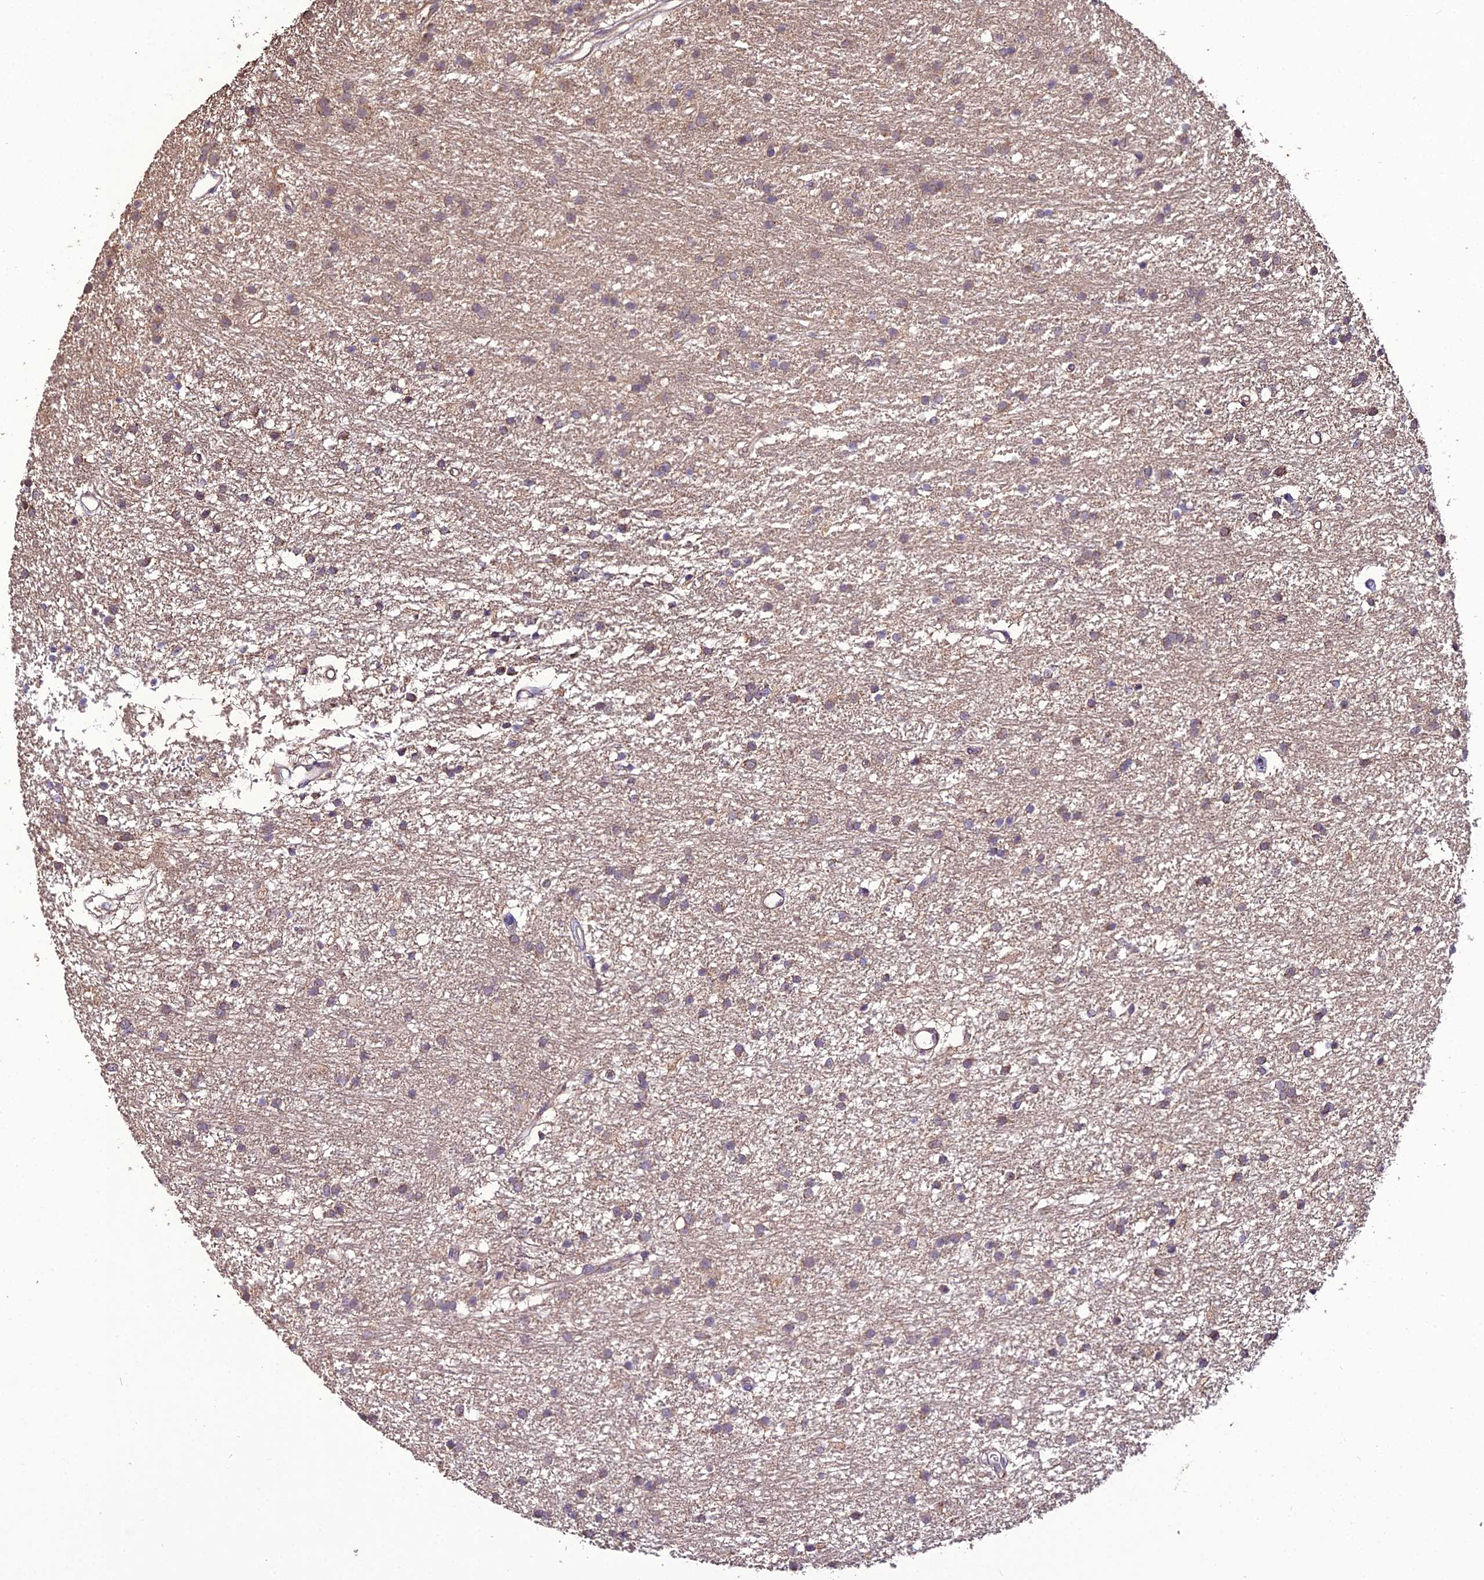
{"staining": {"intensity": "negative", "quantity": "none", "location": "none"}, "tissue": "glioma", "cell_type": "Tumor cells", "image_type": "cancer", "snomed": [{"axis": "morphology", "description": "Glioma, malignant, High grade"}, {"axis": "topography", "description": "Brain"}], "caption": "A histopathology image of malignant glioma (high-grade) stained for a protein exhibits no brown staining in tumor cells. The staining was performed using DAB (3,3'-diaminobenzidine) to visualize the protein expression in brown, while the nuclei were stained in blue with hematoxylin (Magnification: 20x).", "gene": "KCTD16", "patient": {"sex": "male", "age": 77}}